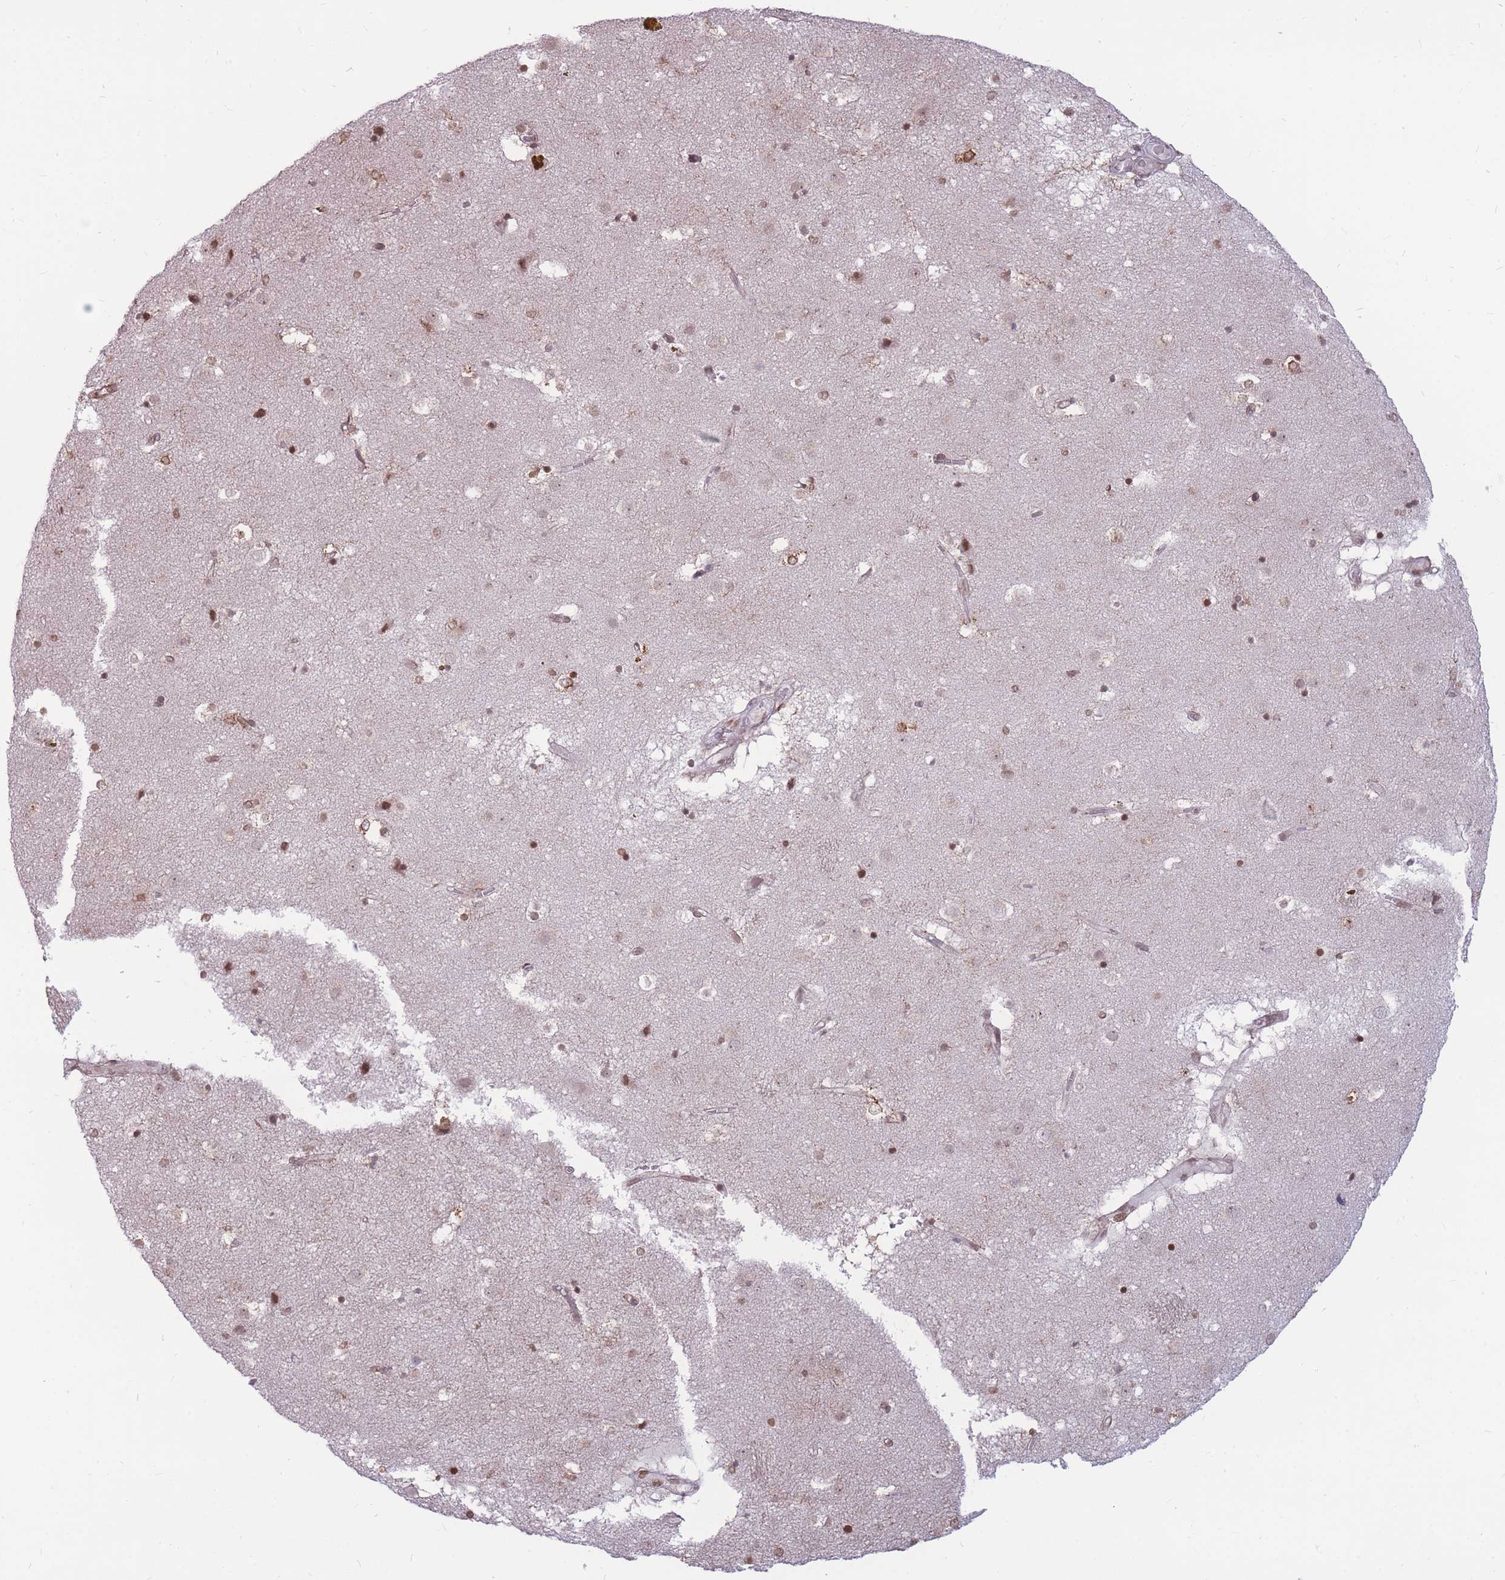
{"staining": {"intensity": "moderate", "quantity": "25%-75%", "location": "nuclear"}, "tissue": "caudate", "cell_type": "Glial cells", "image_type": "normal", "snomed": [{"axis": "morphology", "description": "Normal tissue, NOS"}, {"axis": "topography", "description": "Lateral ventricle wall"}], "caption": "Moderate nuclear positivity for a protein is present in approximately 25%-75% of glial cells of benign caudate using IHC.", "gene": "GNA11", "patient": {"sex": "male", "age": 70}}